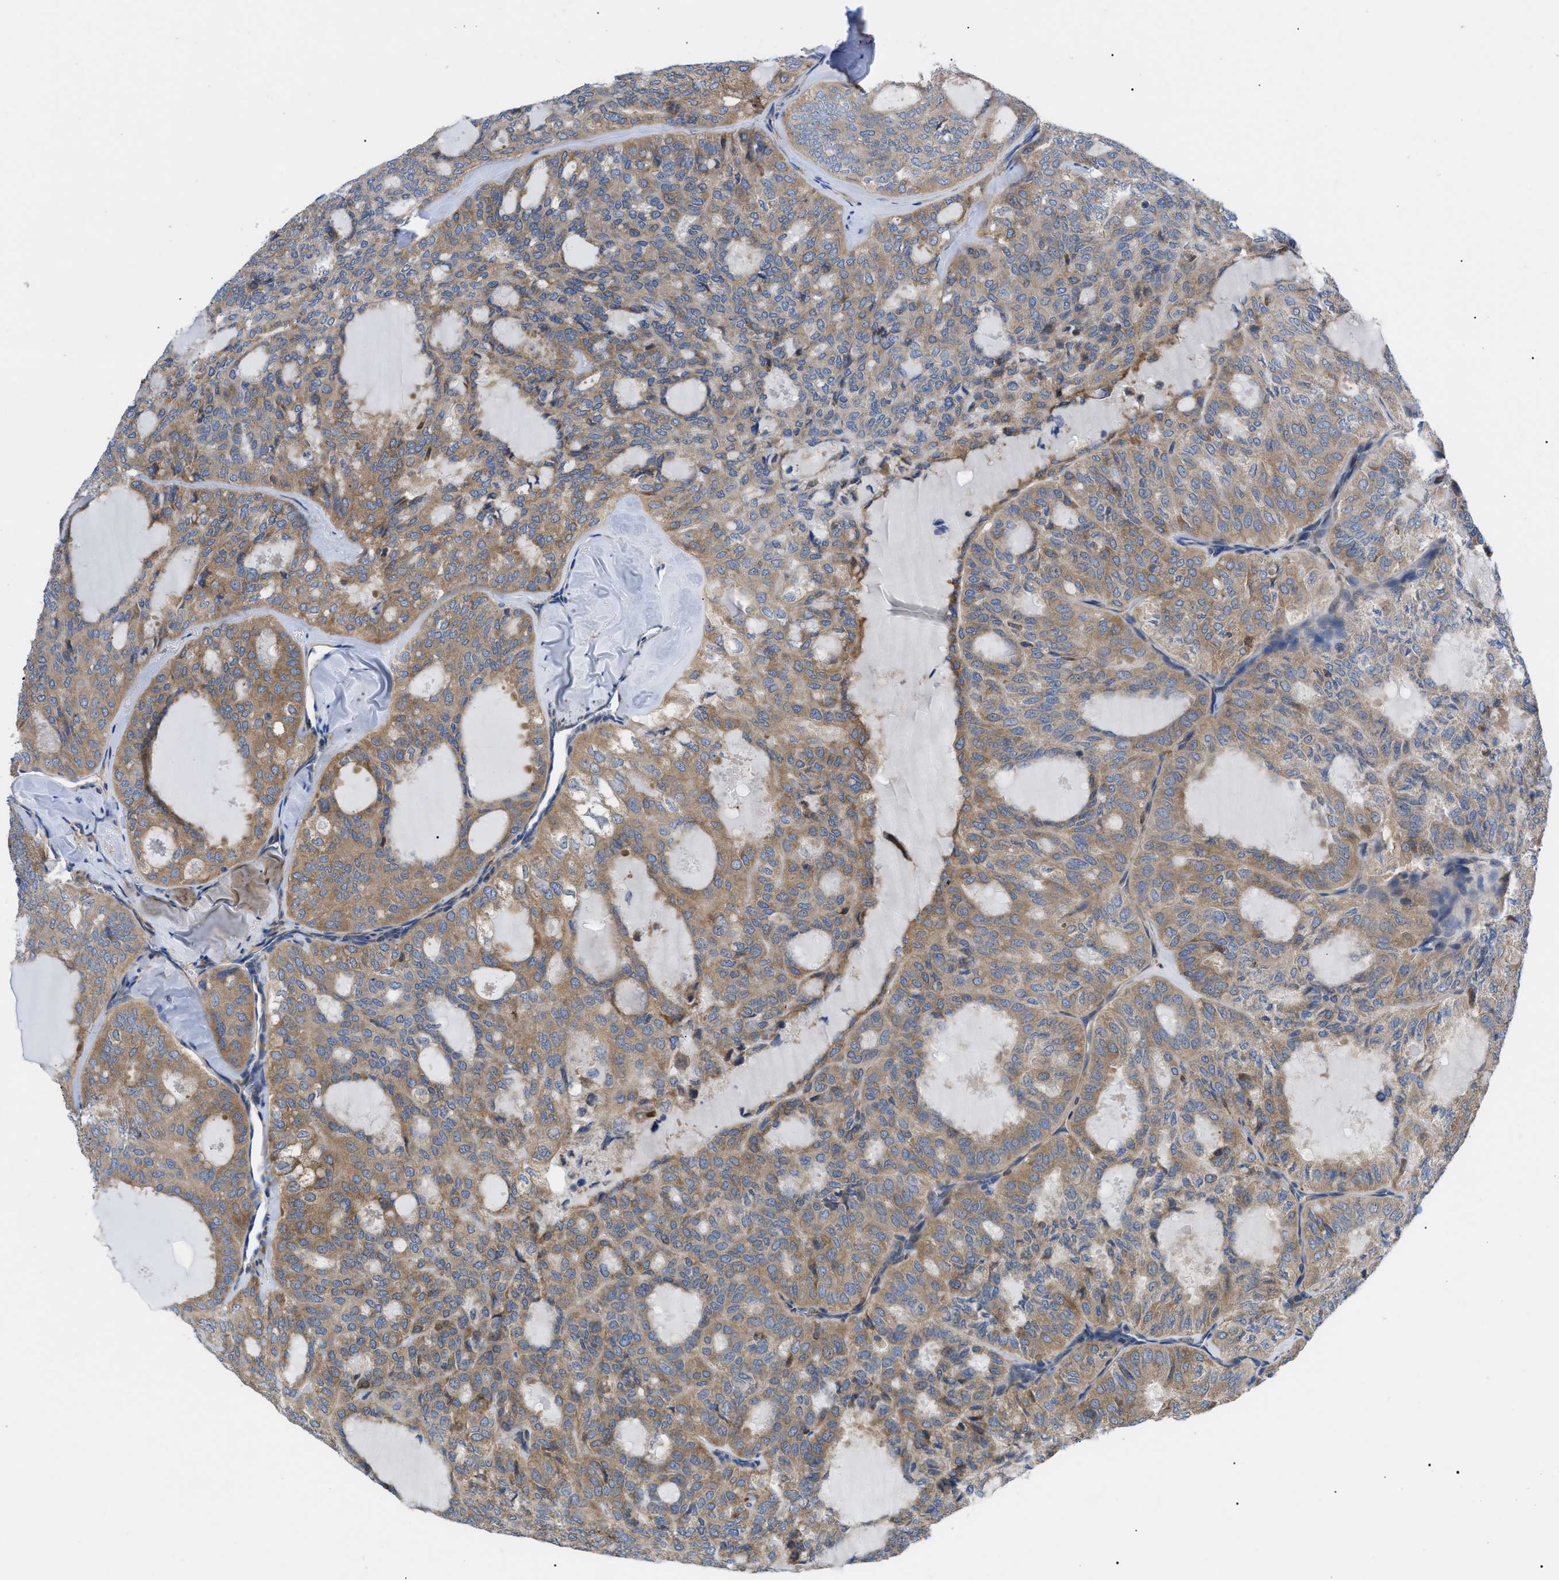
{"staining": {"intensity": "moderate", "quantity": "25%-75%", "location": "cytoplasmic/membranous"}, "tissue": "thyroid cancer", "cell_type": "Tumor cells", "image_type": "cancer", "snomed": [{"axis": "morphology", "description": "Follicular adenoma carcinoma, NOS"}, {"axis": "topography", "description": "Thyroid gland"}], "caption": "Thyroid cancer (follicular adenoma carcinoma) stained with DAB (3,3'-diaminobenzidine) IHC demonstrates medium levels of moderate cytoplasmic/membranous expression in approximately 25%-75% of tumor cells.", "gene": "HSPB8", "patient": {"sex": "male", "age": 75}}